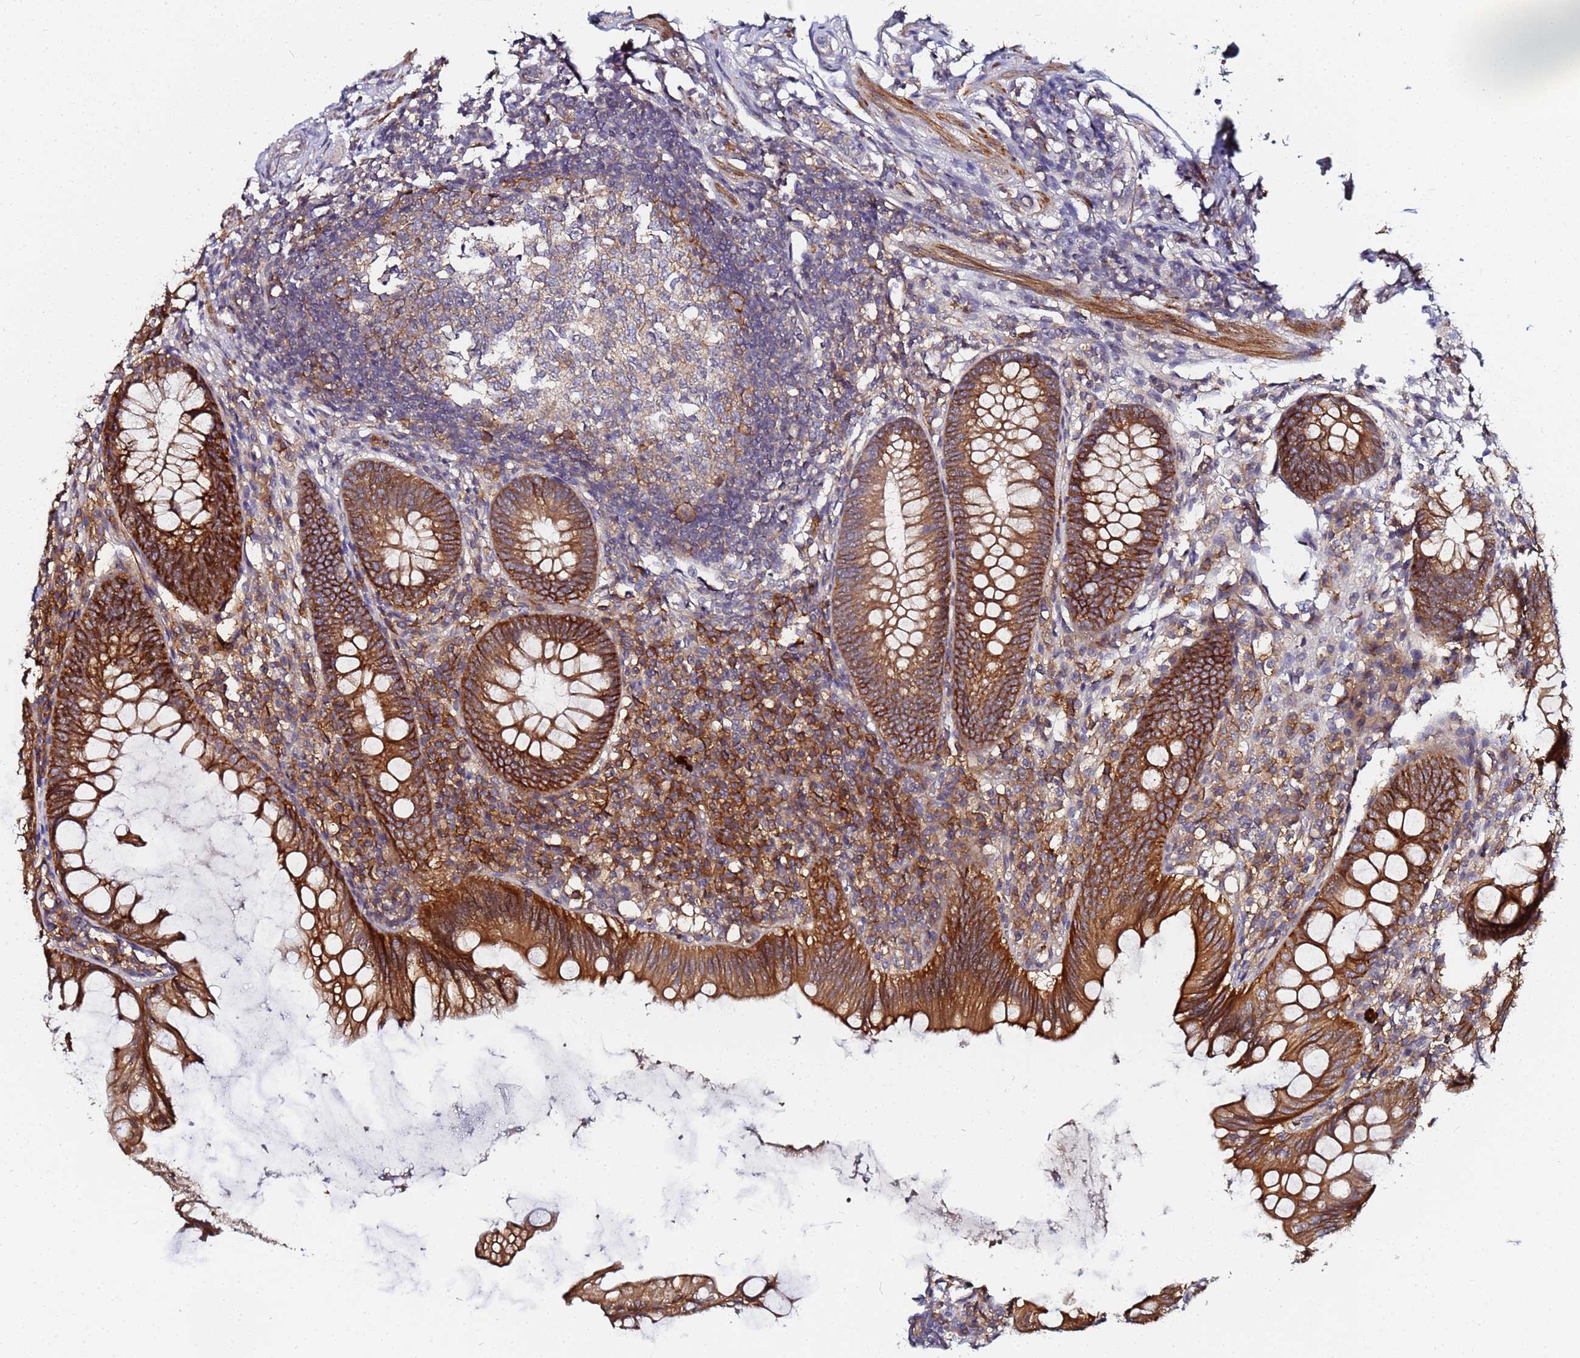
{"staining": {"intensity": "strong", "quantity": ">75%", "location": "cytoplasmic/membranous"}, "tissue": "appendix", "cell_type": "Glandular cells", "image_type": "normal", "snomed": [{"axis": "morphology", "description": "Normal tissue, NOS"}, {"axis": "topography", "description": "Appendix"}], "caption": "Strong cytoplasmic/membranous protein expression is present in about >75% of glandular cells in appendix. (brown staining indicates protein expression, while blue staining denotes nuclei).", "gene": "LRRC69", "patient": {"sex": "male", "age": 56}}